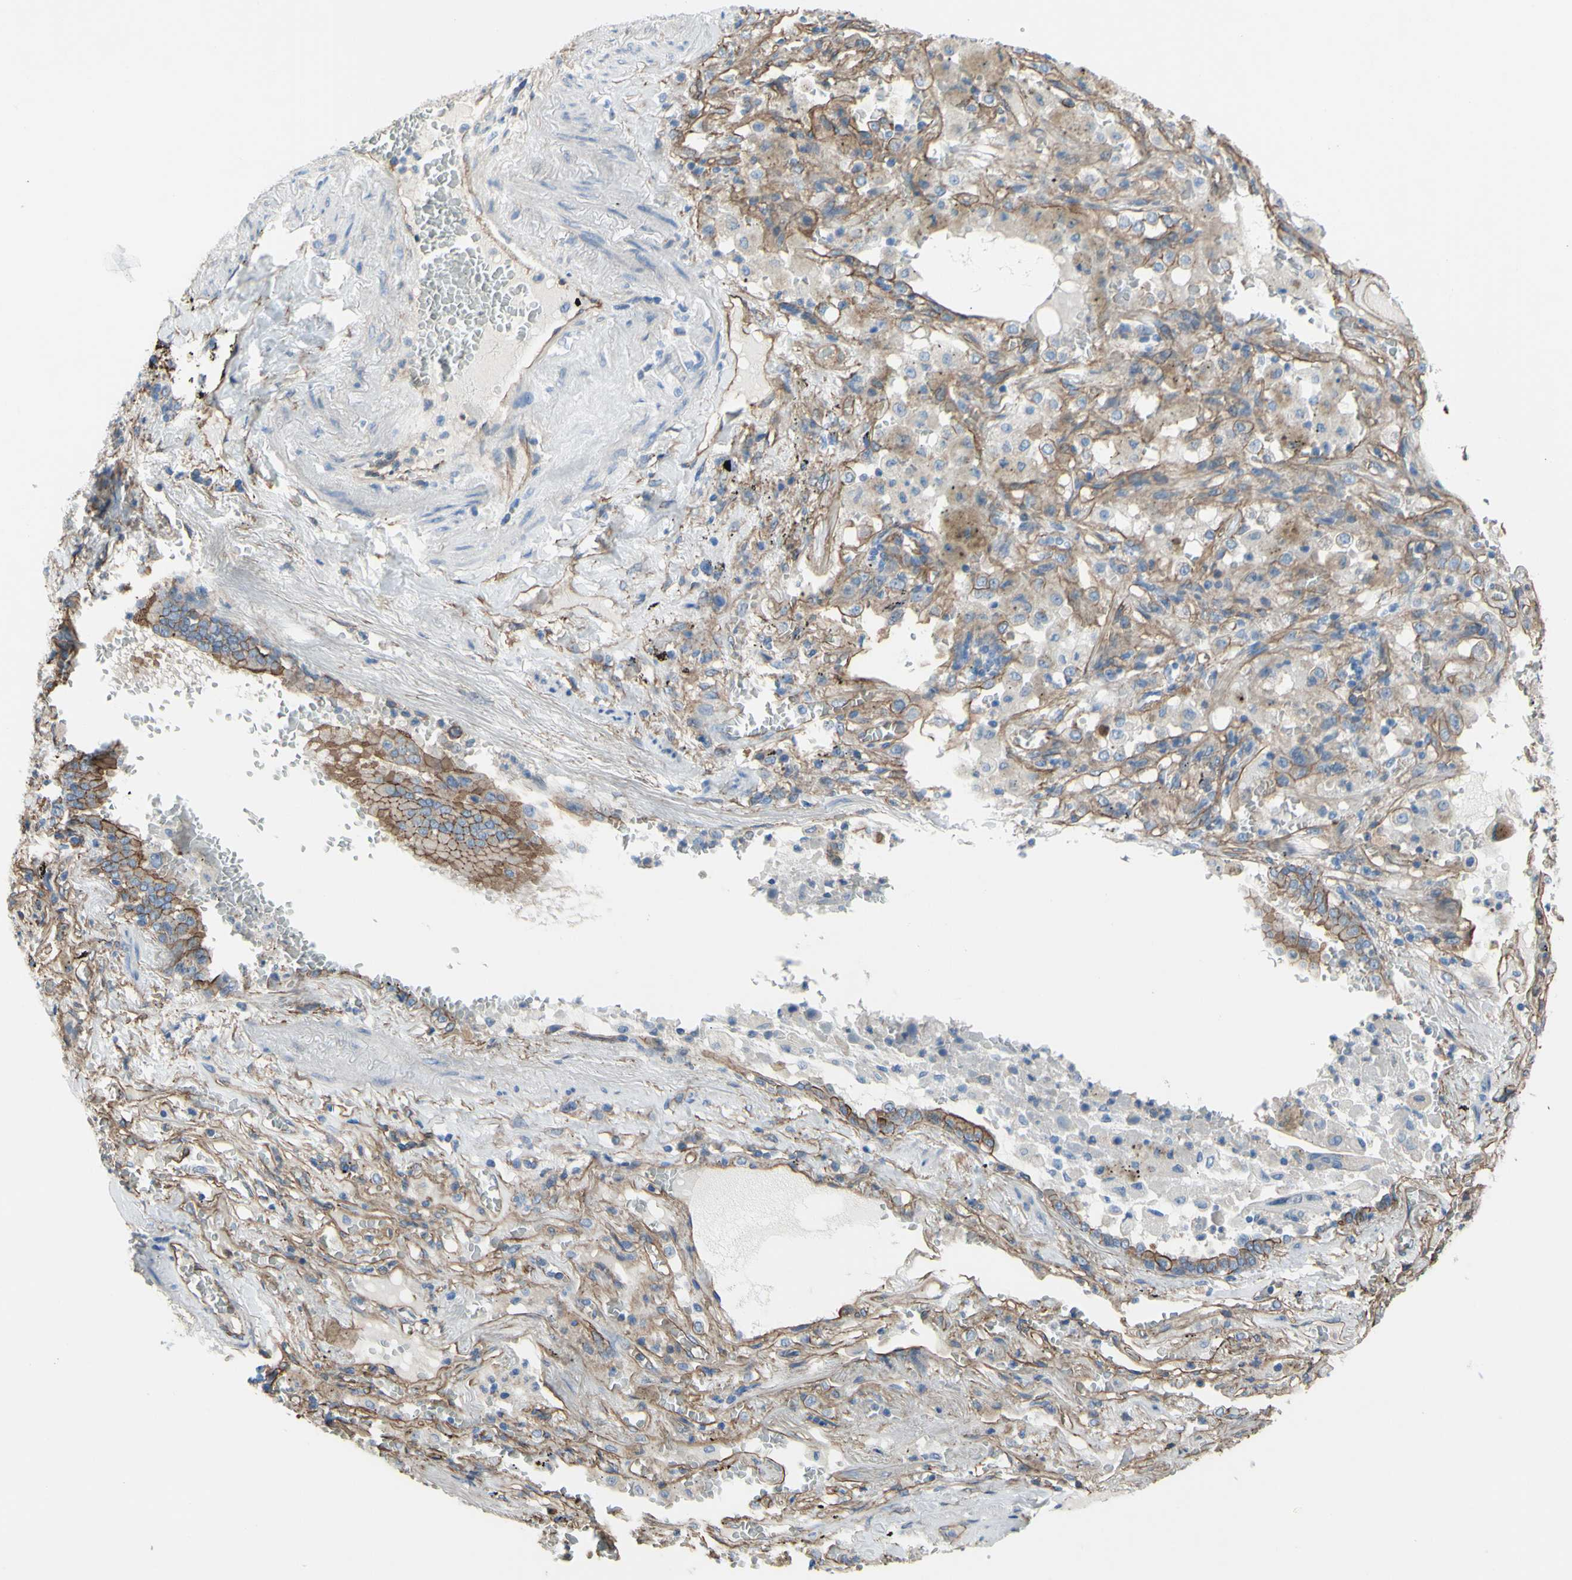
{"staining": {"intensity": "moderate", "quantity": ">75%", "location": "cytoplasmic/membranous"}, "tissue": "lung cancer", "cell_type": "Tumor cells", "image_type": "cancer", "snomed": [{"axis": "morphology", "description": "Squamous cell carcinoma, NOS"}, {"axis": "topography", "description": "Lung"}], "caption": "There is medium levels of moderate cytoplasmic/membranous expression in tumor cells of lung cancer, as demonstrated by immunohistochemical staining (brown color).", "gene": "TPBG", "patient": {"sex": "male", "age": 57}}